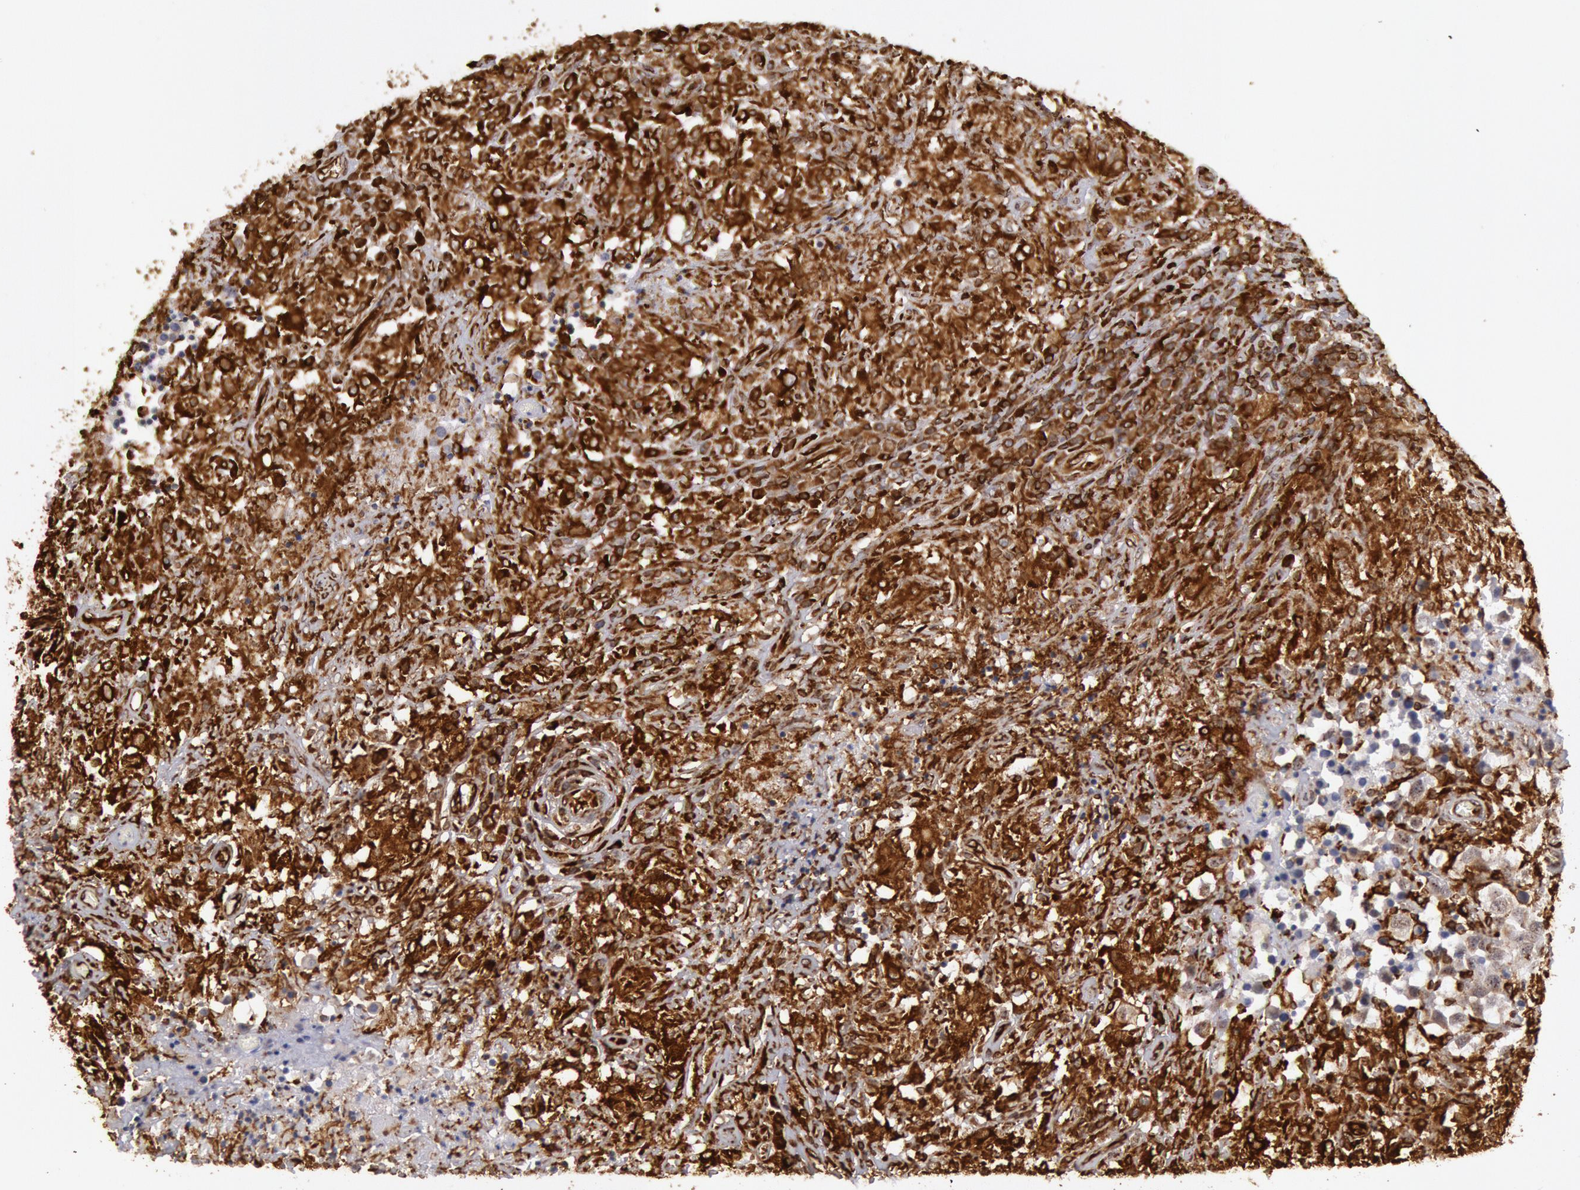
{"staining": {"intensity": "strong", "quantity": ">75%", "location": "cytoplasmic/membranous"}, "tissue": "testis cancer", "cell_type": "Tumor cells", "image_type": "cancer", "snomed": [{"axis": "morphology", "description": "Seminoma, NOS"}, {"axis": "topography", "description": "Testis"}], "caption": "Immunohistochemistry histopathology image of neoplastic tissue: human testis seminoma stained using immunohistochemistry (IHC) exhibits high levels of strong protein expression localized specifically in the cytoplasmic/membranous of tumor cells, appearing as a cytoplasmic/membranous brown color.", "gene": "TAP2", "patient": {"sex": "male", "age": 34}}